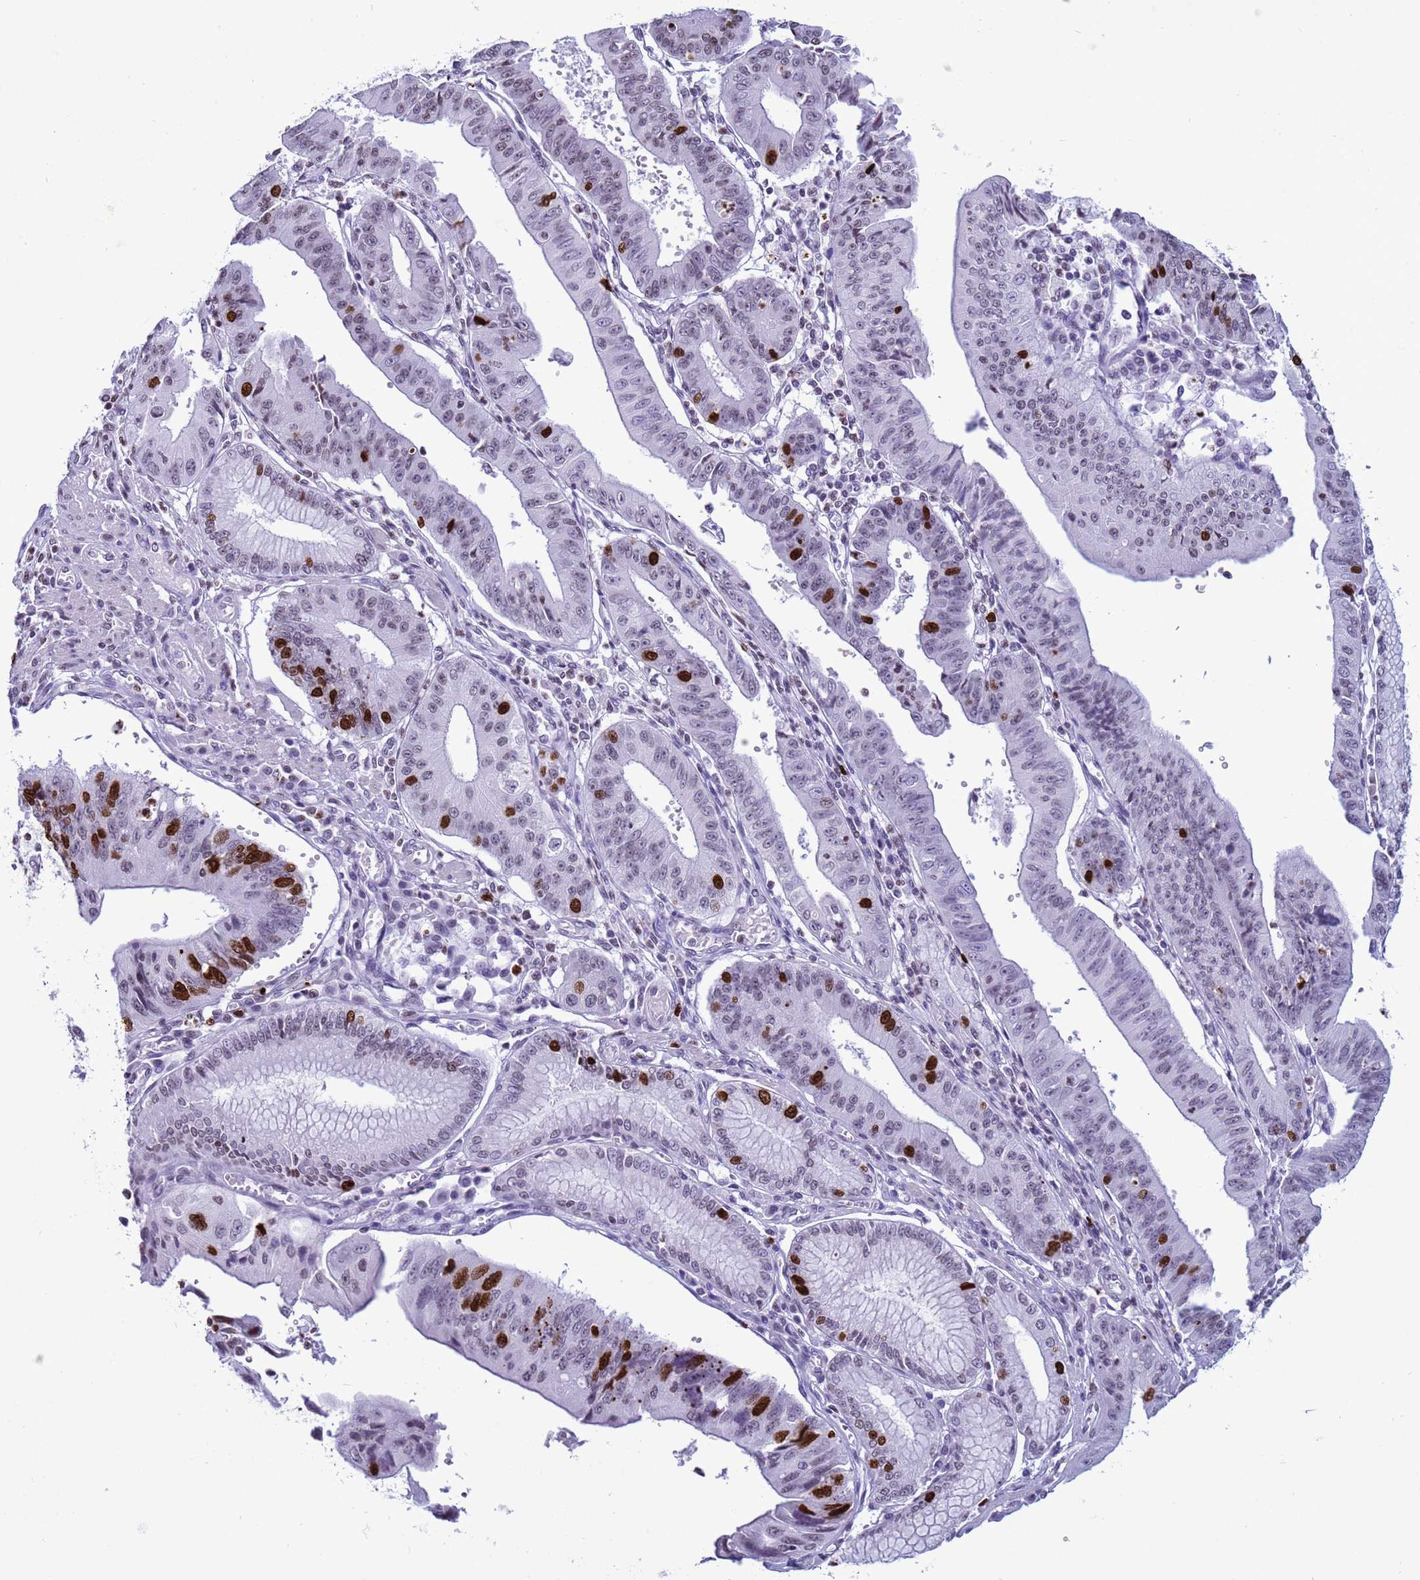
{"staining": {"intensity": "strong", "quantity": "<25%", "location": "nuclear"}, "tissue": "stomach cancer", "cell_type": "Tumor cells", "image_type": "cancer", "snomed": [{"axis": "morphology", "description": "Adenocarcinoma, NOS"}, {"axis": "topography", "description": "Stomach"}], "caption": "The histopathology image displays staining of stomach adenocarcinoma, revealing strong nuclear protein staining (brown color) within tumor cells. (DAB = brown stain, brightfield microscopy at high magnification).", "gene": "H4C8", "patient": {"sex": "male", "age": 59}}